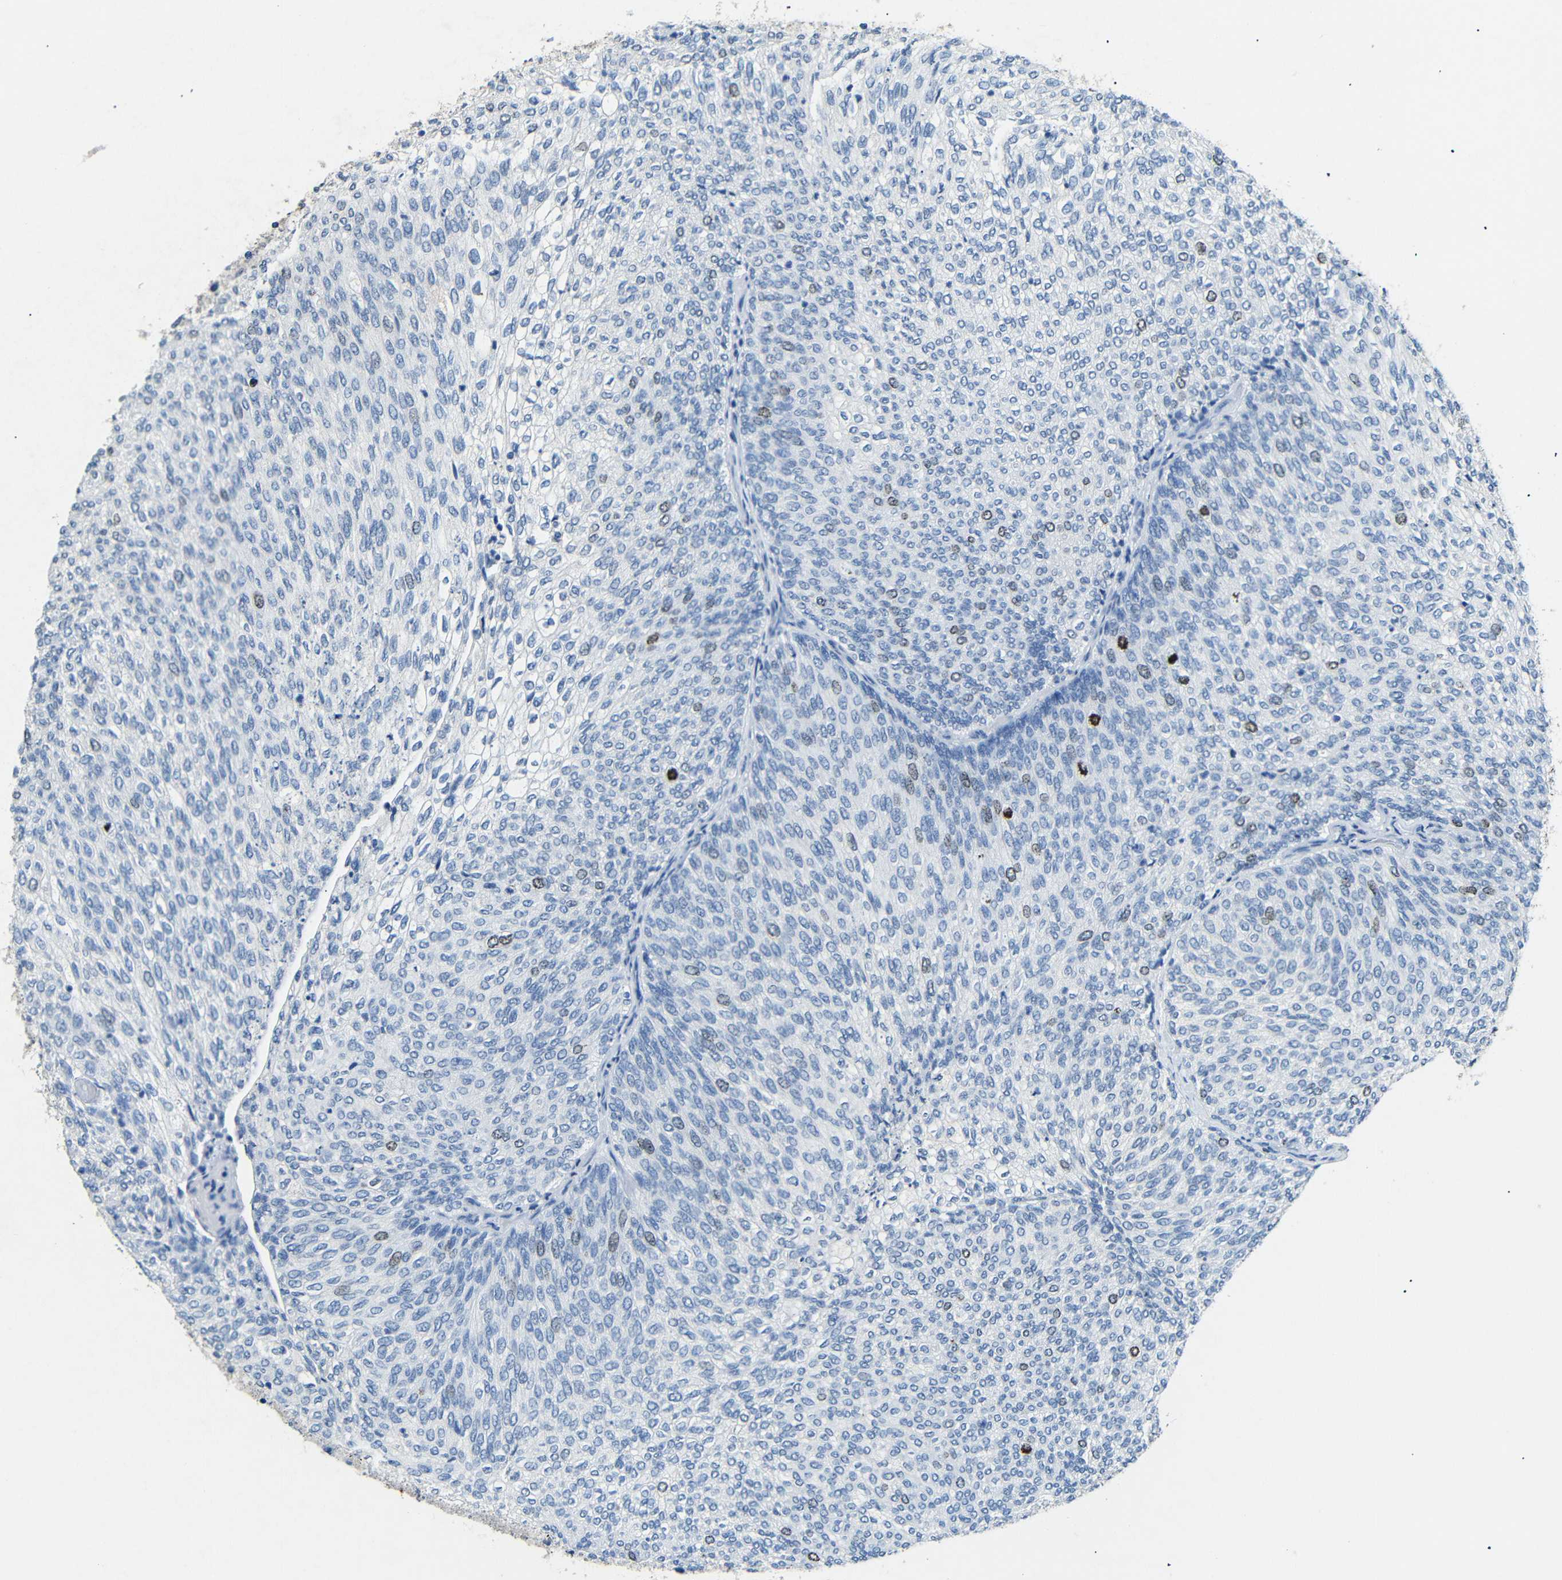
{"staining": {"intensity": "strong", "quantity": "<25%", "location": "nuclear"}, "tissue": "urothelial cancer", "cell_type": "Tumor cells", "image_type": "cancer", "snomed": [{"axis": "morphology", "description": "Urothelial carcinoma, Low grade"}, {"axis": "topography", "description": "Urinary bladder"}], "caption": "This is a micrograph of immunohistochemistry (IHC) staining of urothelial cancer, which shows strong expression in the nuclear of tumor cells.", "gene": "INCENP", "patient": {"sex": "female", "age": 79}}